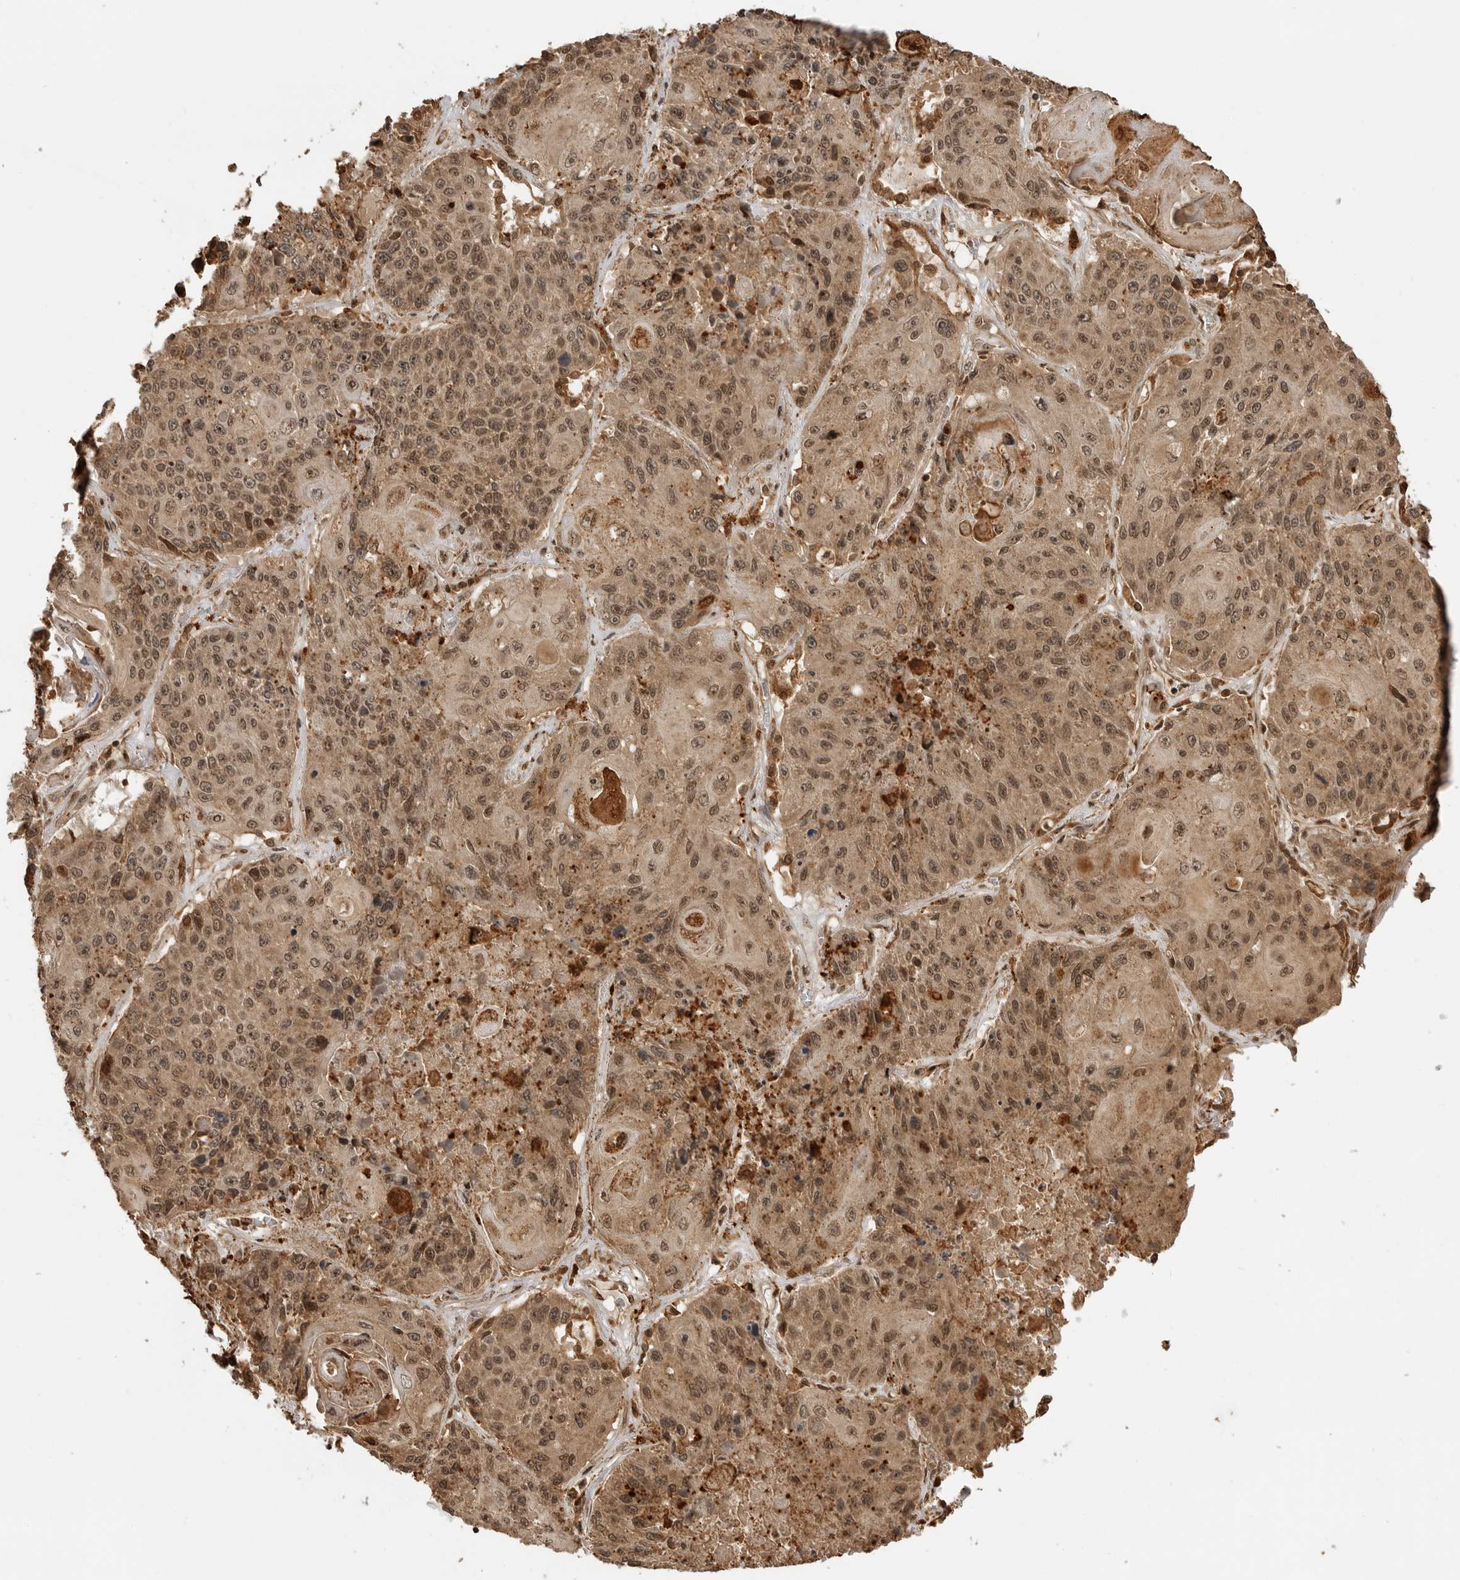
{"staining": {"intensity": "moderate", "quantity": ">75%", "location": "cytoplasmic/membranous,nuclear"}, "tissue": "lung cancer", "cell_type": "Tumor cells", "image_type": "cancer", "snomed": [{"axis": "morphology", "description": "Squamous cell carcinoma, NOS"}, {"axis": "topography", "description": "Lung"}], "caption": "Immunohistochemical staining of squamous cell carcinoma (lung) demonstrates medium levels of moderate cytoplasmic/membranous and nuclear positivity in about >75% of tumor cells. (brown staining indicates protein expression, while blue staining denotes nuclei).", "gene": "BMP2K", "patient": {"sex": "male", "age": 61}}